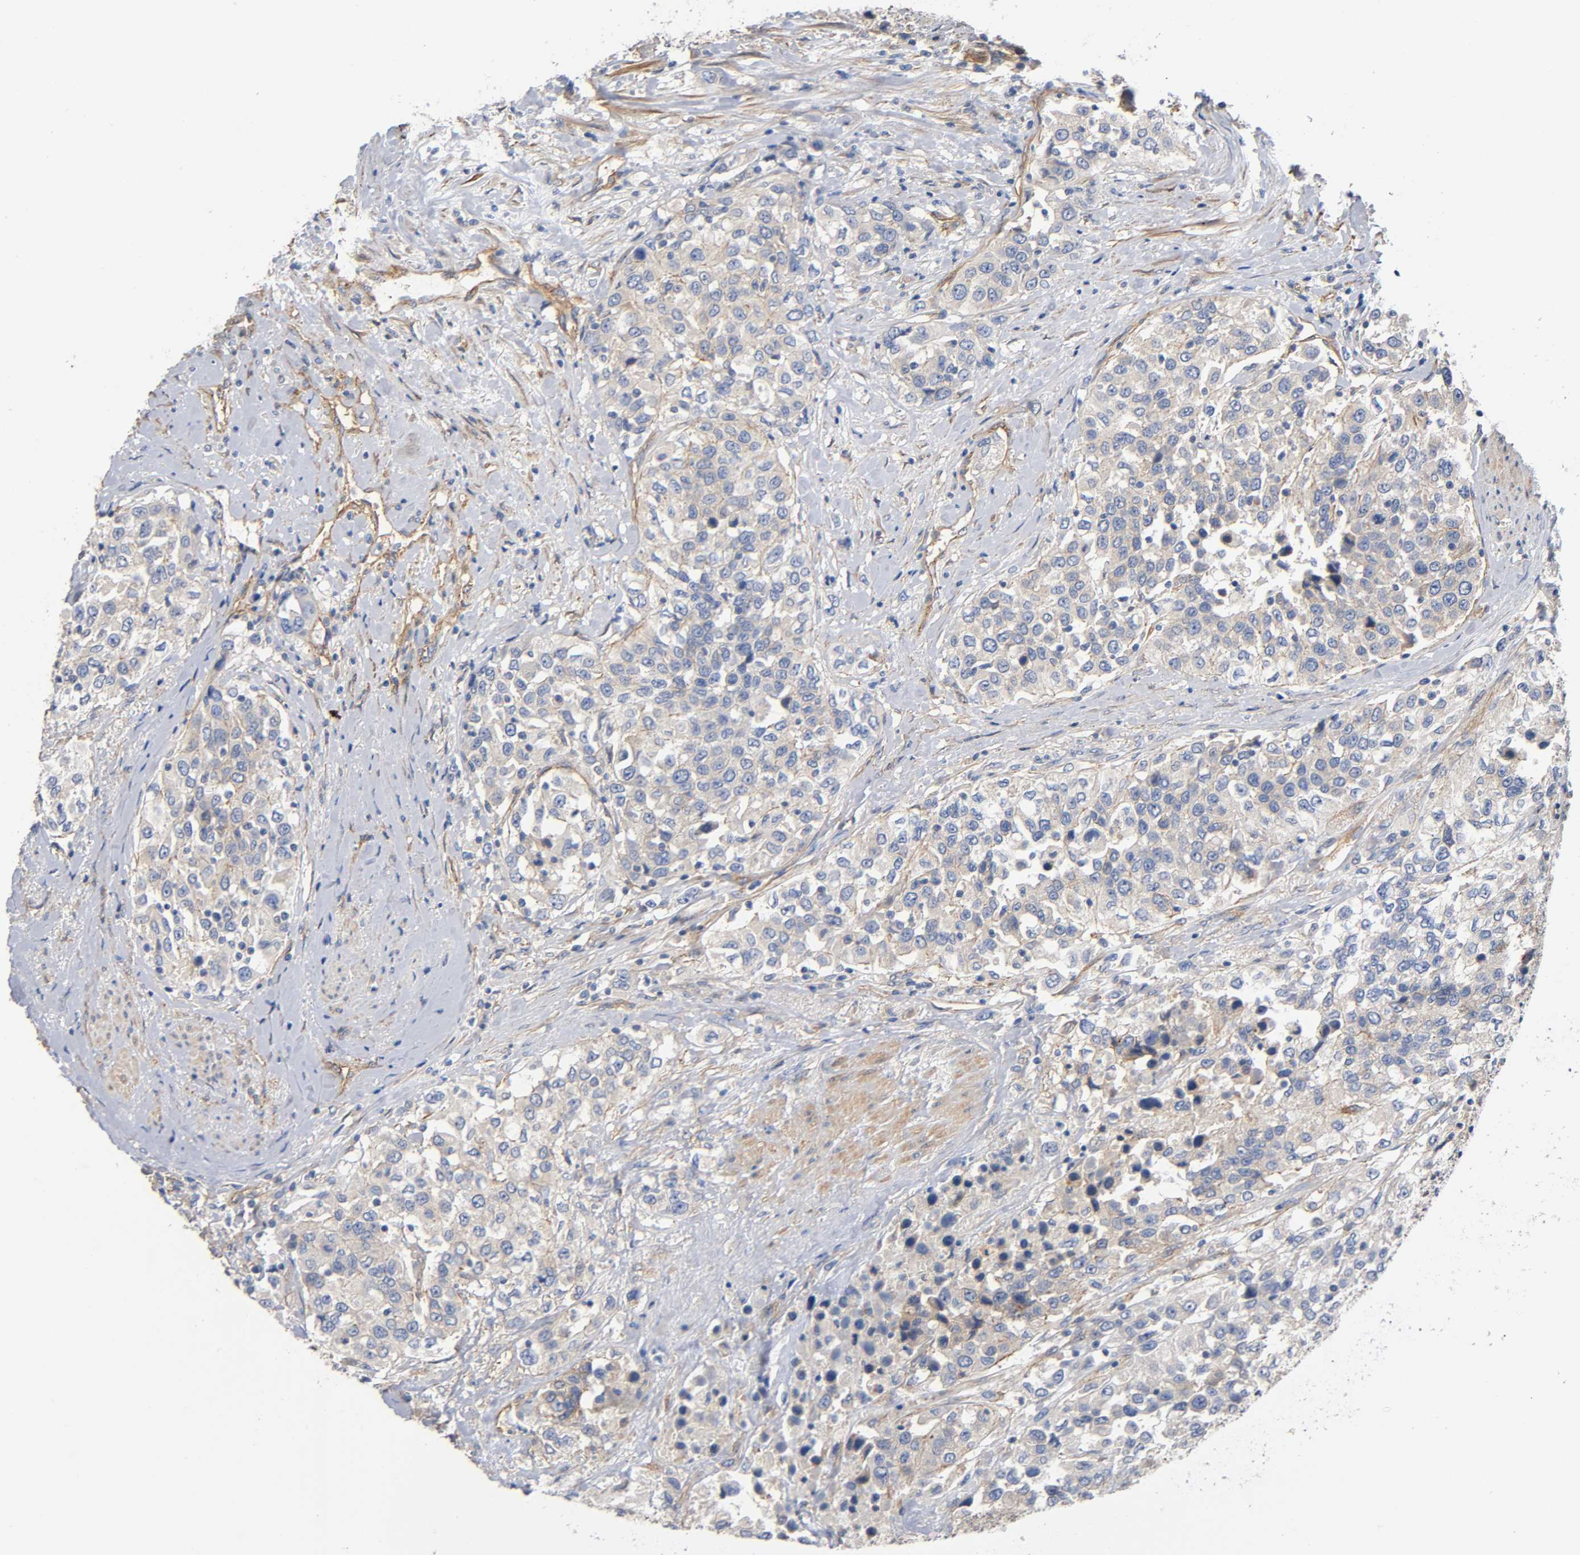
{"staining": {"intensity": "weak", "quantity": "<25%", "location": "cytoplasmic/membranous"}, "tissue": "urothelial cancer", "cell_type": "Tumor cells", "image_type": "cancer", "snomed": [{"axis": "morphology", "description": "Urothelial carcinoma, High grade"}, {"axis": "topography", "description": "Urinary bladder"}], "caption": "Micrograph shows no protein expression in tumor cells of urothelial carcinoma (high-grade) tissue. (Stains: DAB (3,3'-diaminobenzidine) IHC with hematoxylin counter stain, Microscopy: brightfield microscopy at high magnification).", "gene": "MARS1", "patient": {"sex": "female", "age": 80}}